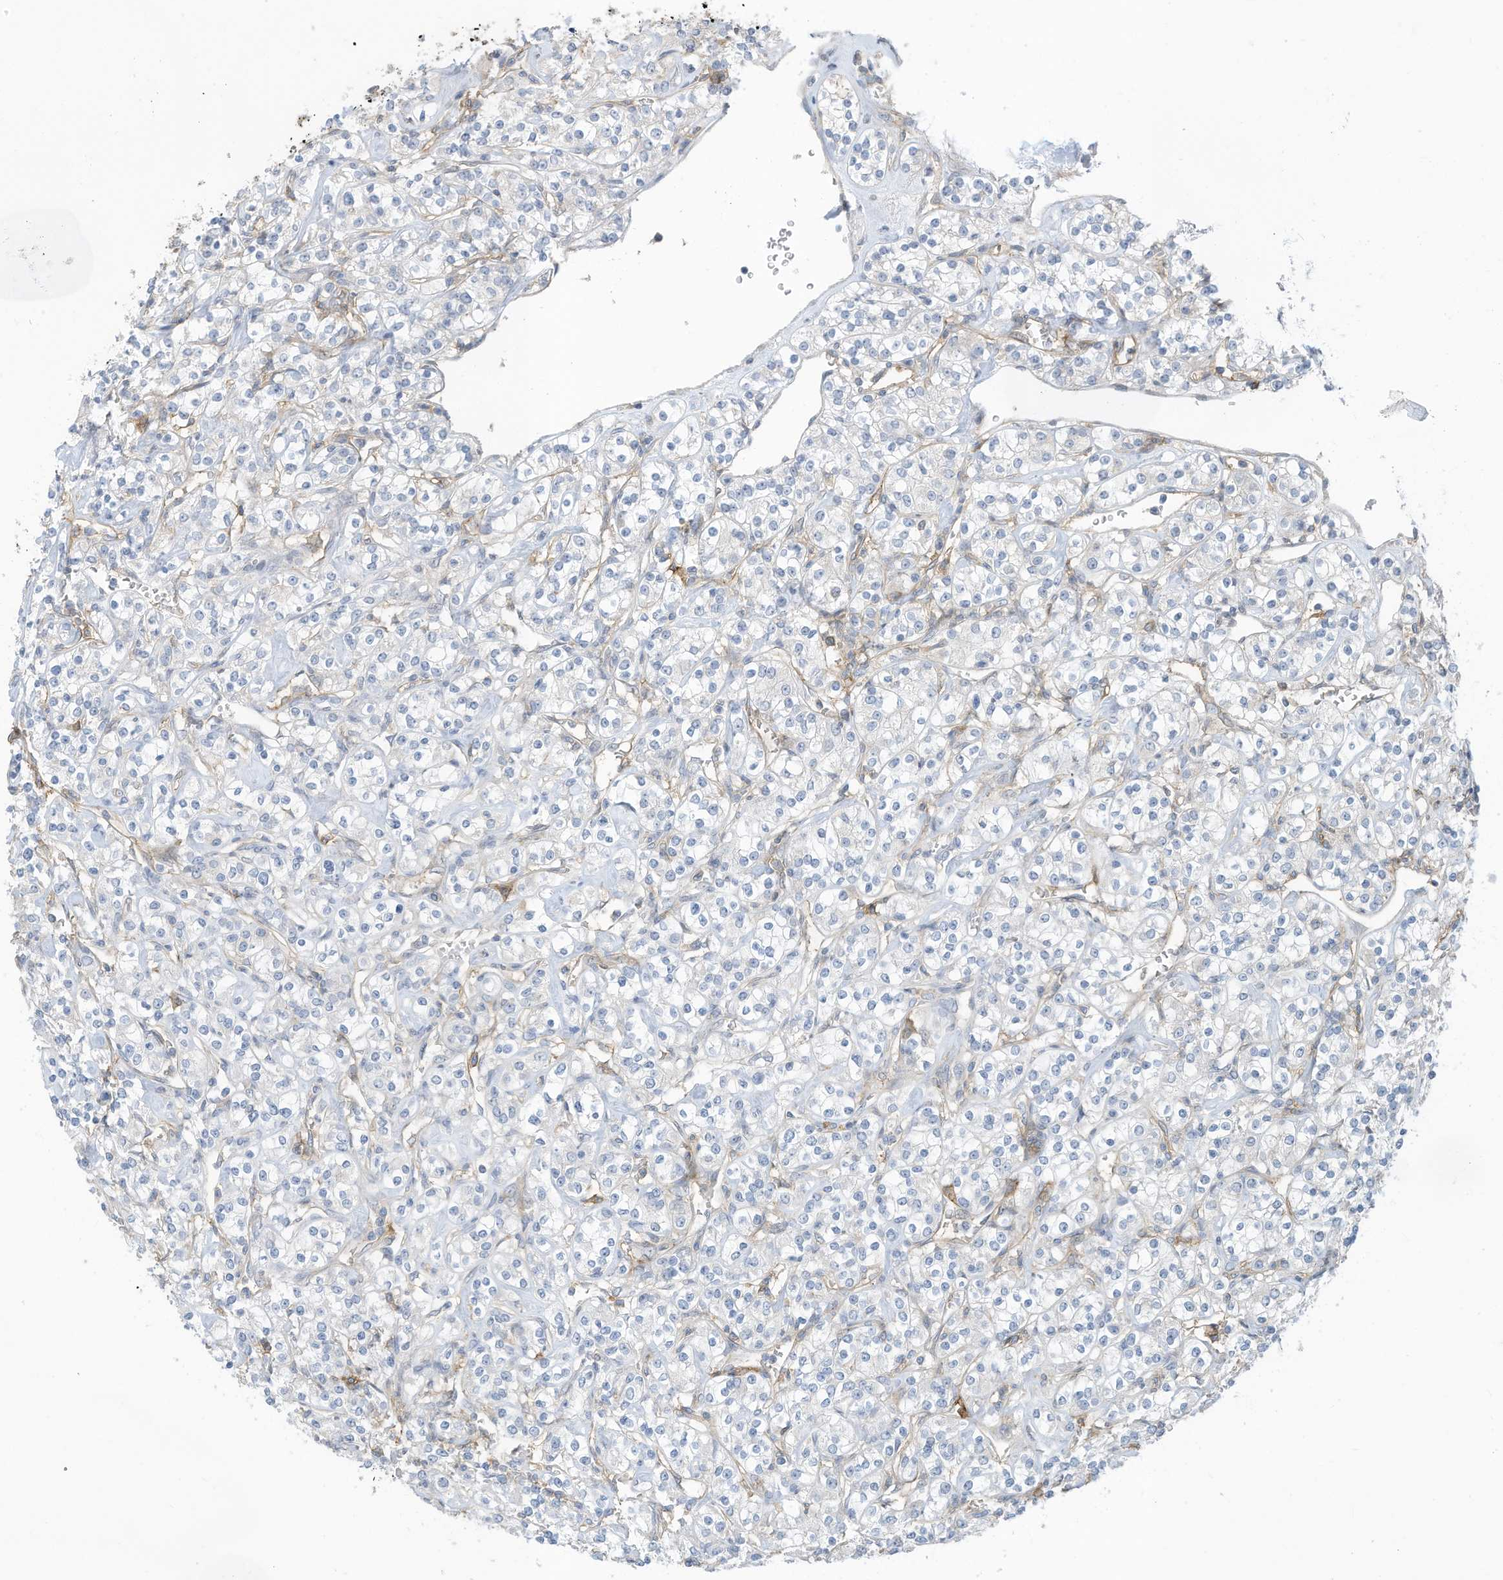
{"staining": {"intensity": "negative", "quantity": "none", "location": "none"}, "tissue": "renal cancer", "cell_type": "Tumor cells", "image_type": "cancer", "snomed": [{"axis": "morphology", "description": "Adenocarcinoma, NOS"}, {"axis": "topography", "description": "Kidney"}], "caption": "Micrograph shows no protein staining in tumor cells of adenocarcinoma (renal) tissue.", "gene": "SLC1A5", "patient": {"sex": "male", "age": 77}}